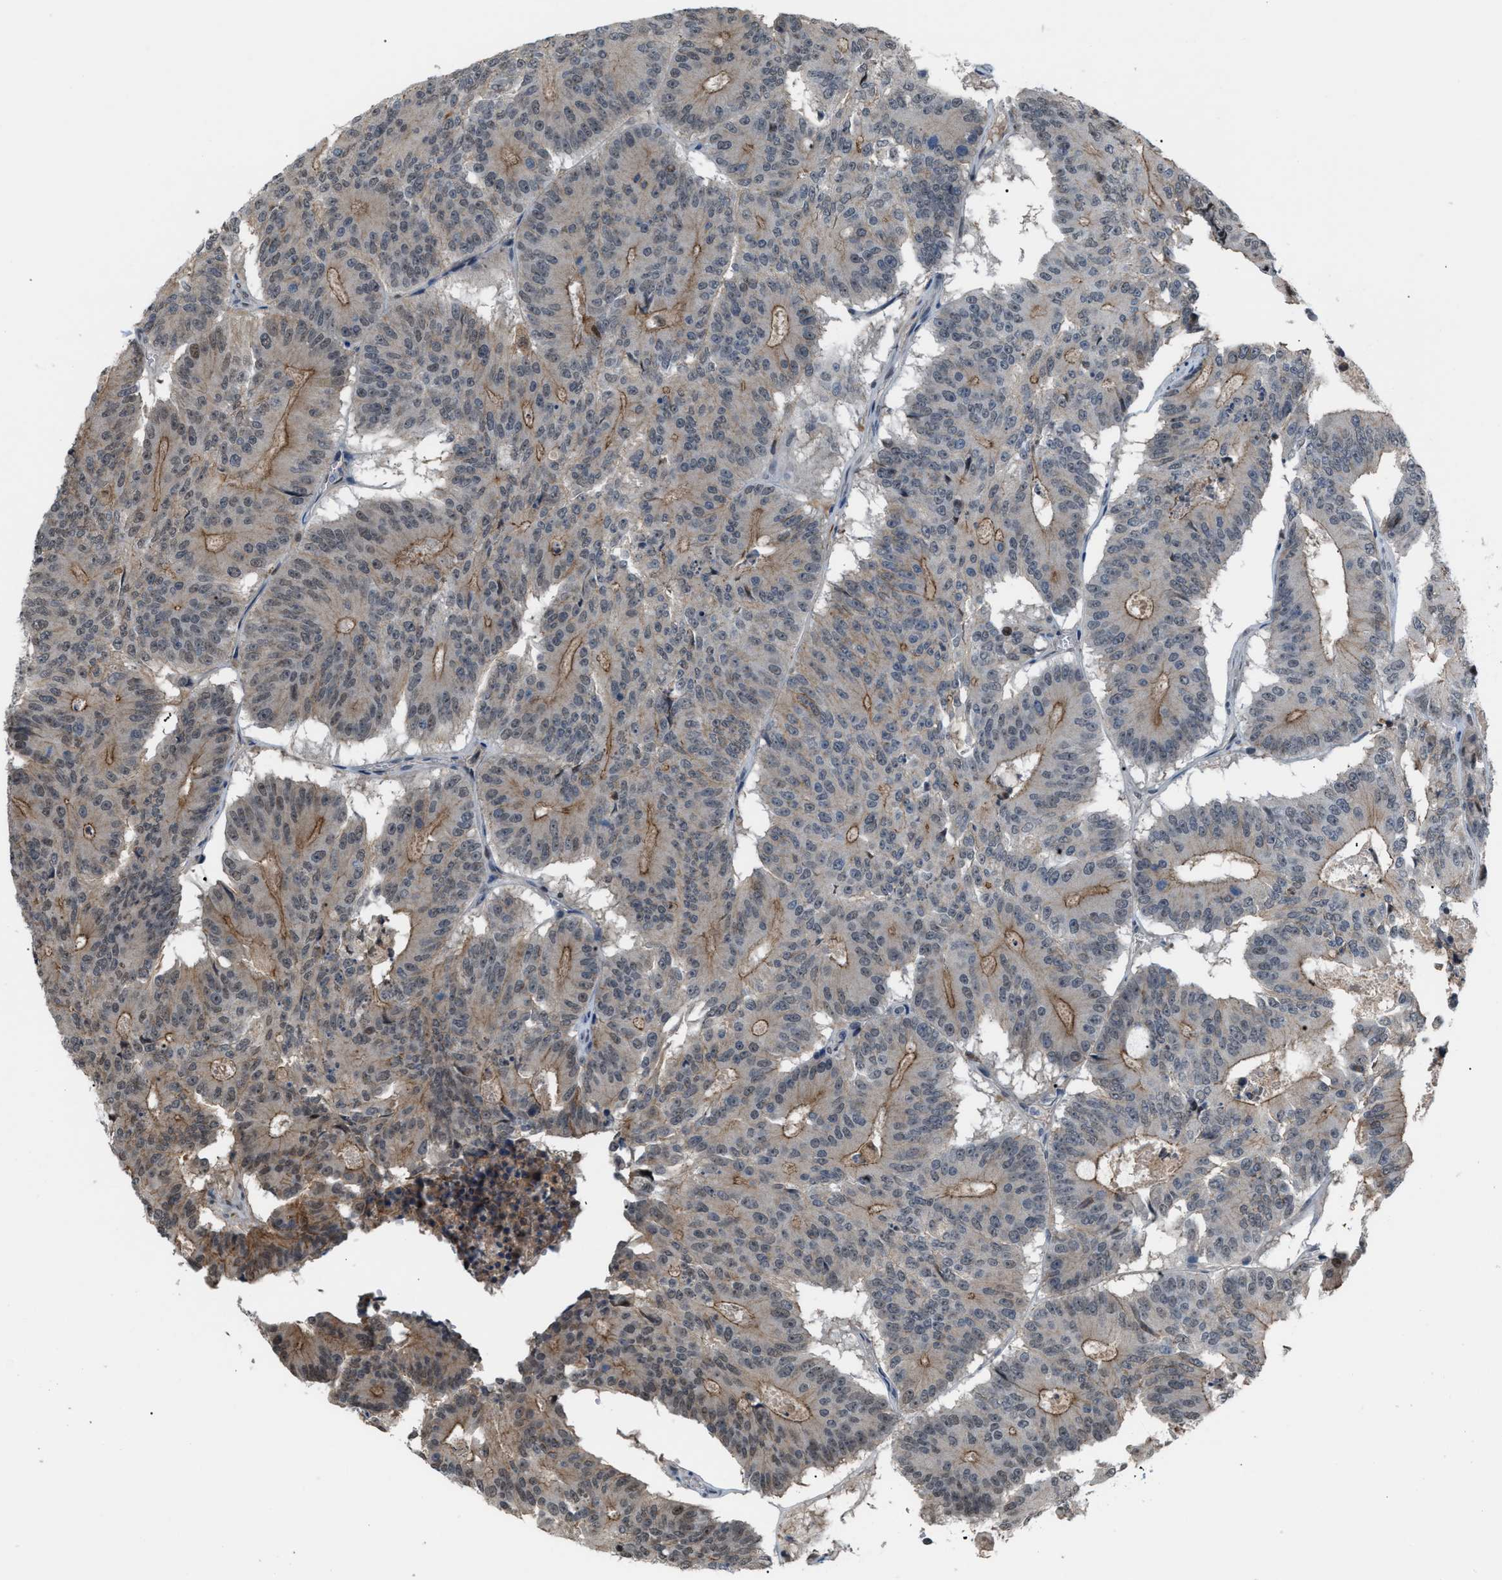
{"staining": {"intensity": "weak", "quantity": ">75%", "location": "cytoplasmic/membranous"}, "tissue": "colorectal cancer", "cell_type": "Tumor cells", "image_type": "cancer", "snomed": [{"axis": "morphology", "description": "Adenocarcinoma, NOS"}, {"axis": "topography", "description": "Colon"}], "caption": "Immunohistochemical staining of adenocarcinoma (colorectal) exhibits weak cytoplasmic/membranous protein staining in approximately >75% of tumor cells.", "gene": "RFFL", "patient": {"sex": "male", "age": 87}}